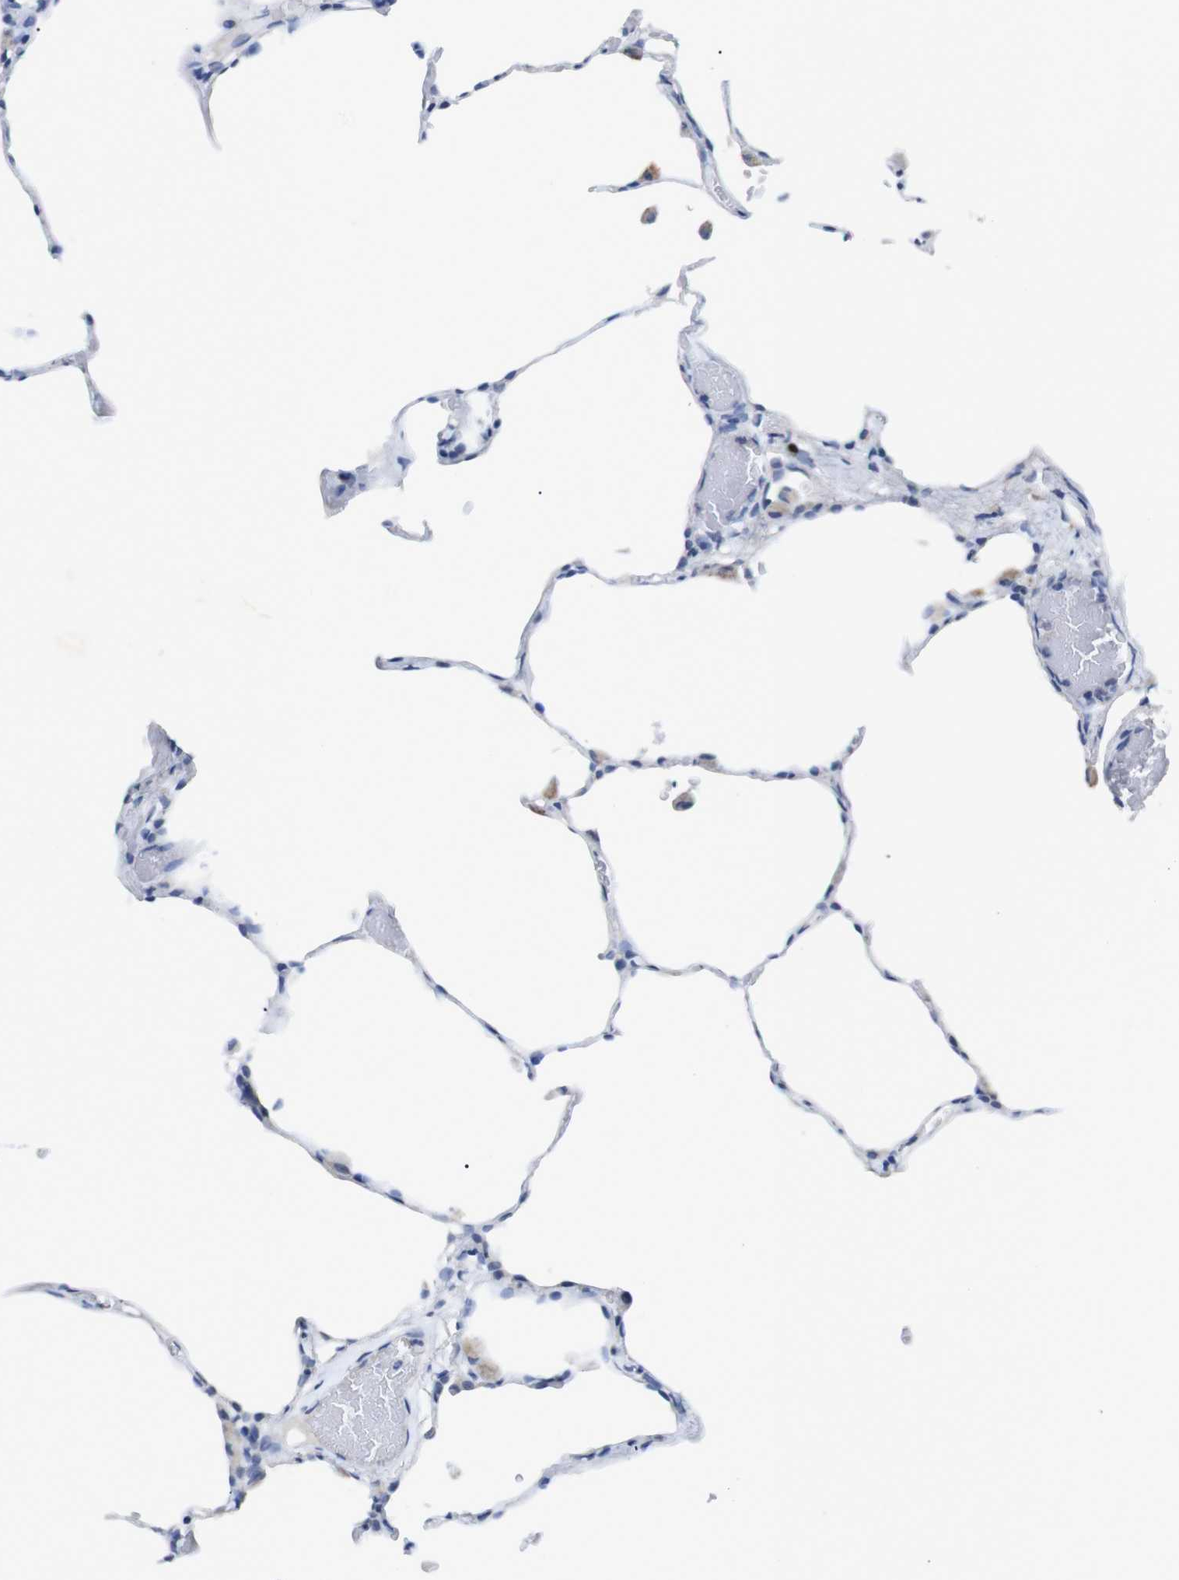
{"staining": {"intensity": "negative", "quantity": "none", "location": "none"}, "tissue": "lung", "cell_type": "Alveolar cells", "image_type": "normal", "snomed": [{"axis": "morphology", "description": "Normal tissue, NOS"}, {"axis": "topography", "description": "Lung"}], "caption": "Immunohistochemistry (IHC) micrograph of normal human lung stained for a protein (brown), which exhibits no positivity in alveolar cells.", "gene": "IRF4", "patient": {"sex": "female", "age": 49}}